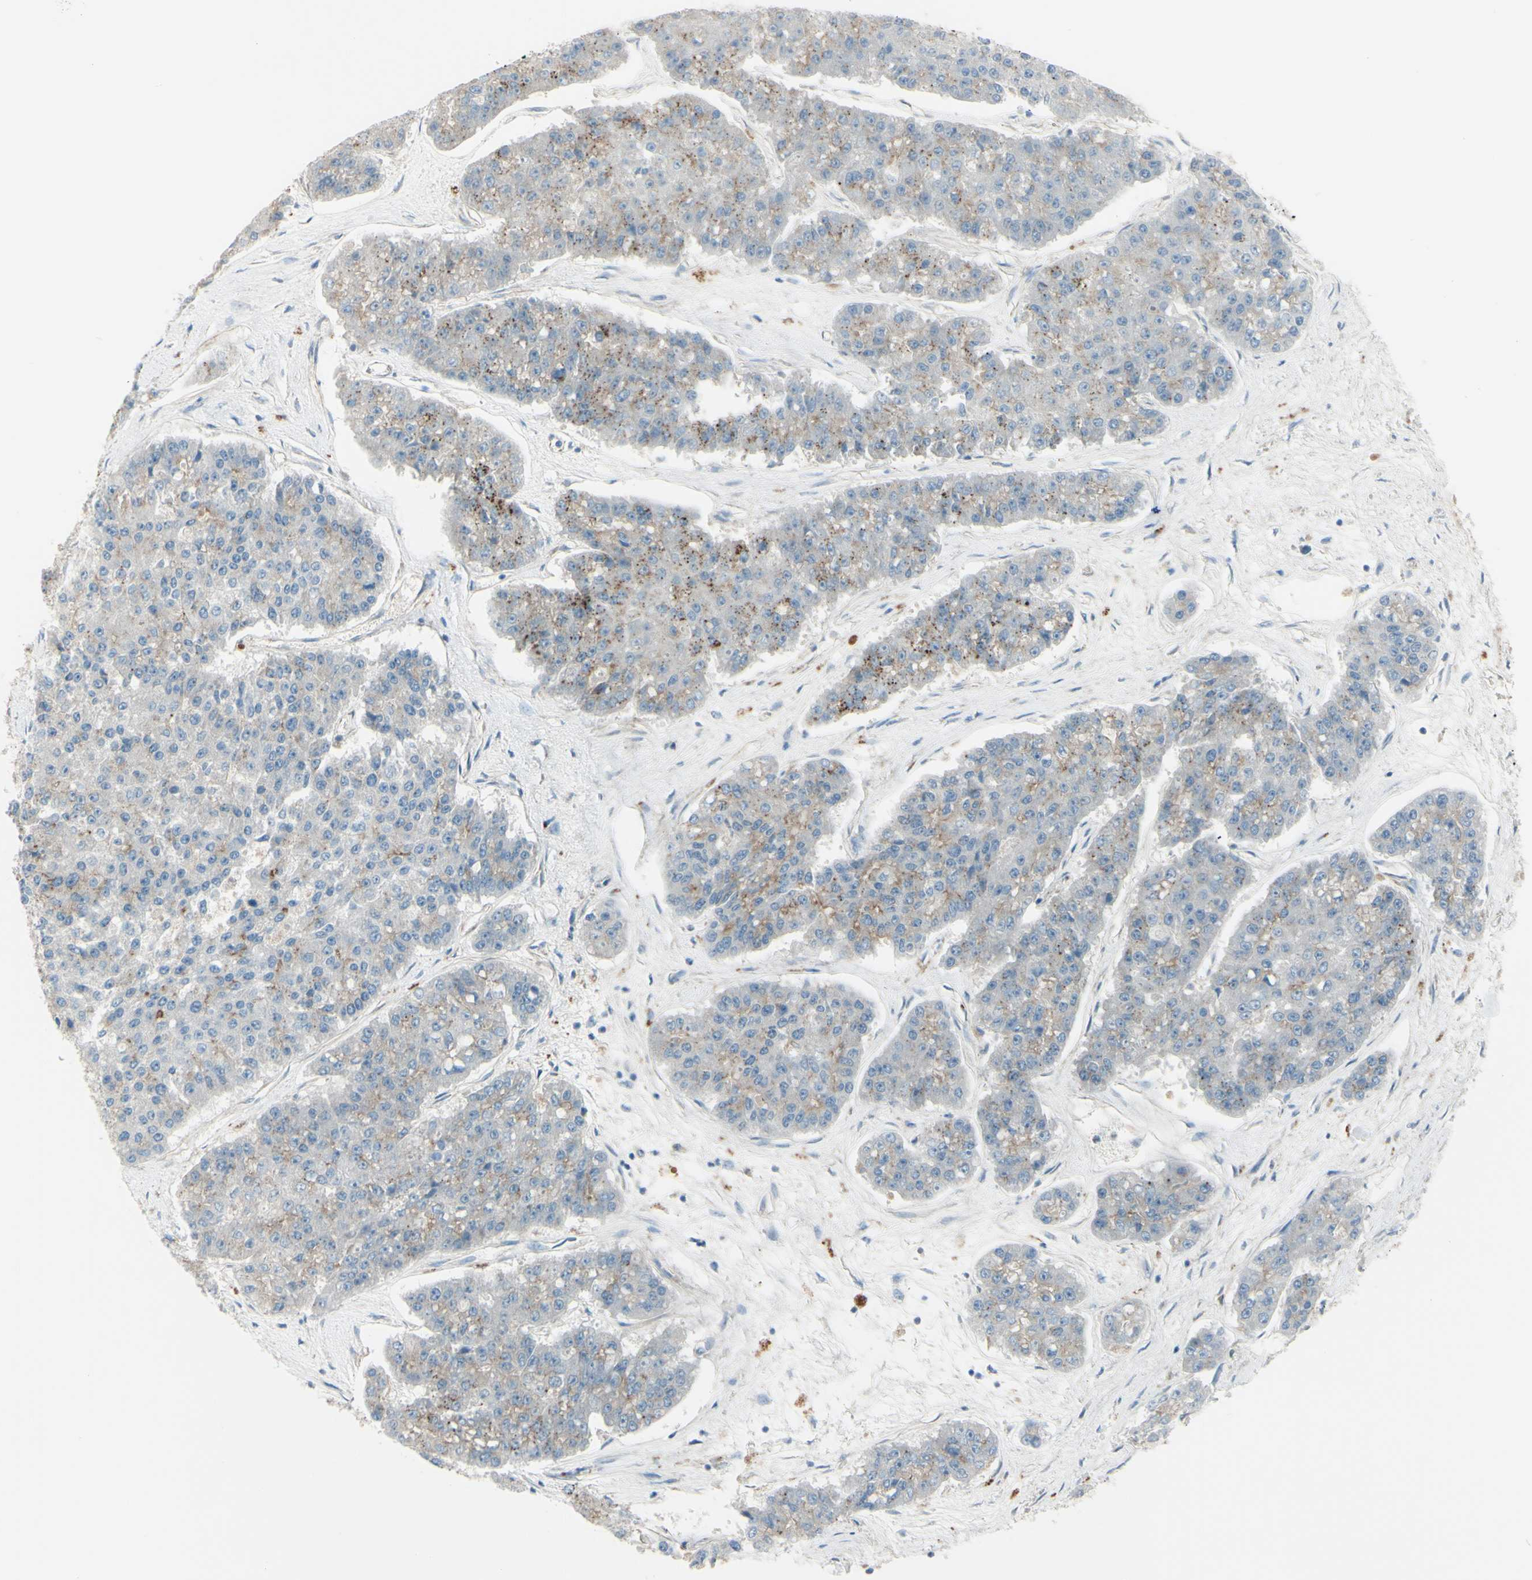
{"staining": {"intensity": "moderate", "quantity": "25%-75%", "location": "cytoplasmic/membranous"}, "tissue": "pancreatic cancer", "cell_type": "Tumor cells", "image_type": "cancer", "snomed": [{"axis": "morphology", "description": "Adenocarcinoma, NOS"}, {"axis": "topography", "description": "Pancreas"}], "caption": "Pancreatic cancer tissue displays moderate cytoplasmic/membranous positivity in approximately 25%-75% of tumor cells, visualized by immunohistochemistry. The staining was performed using DAB, with brown indicating positive protein expression. Nuclei are stained blue with hematoxylin.", "gene": "LMTK2", "patient": {"sex": "male", "age": 50}}